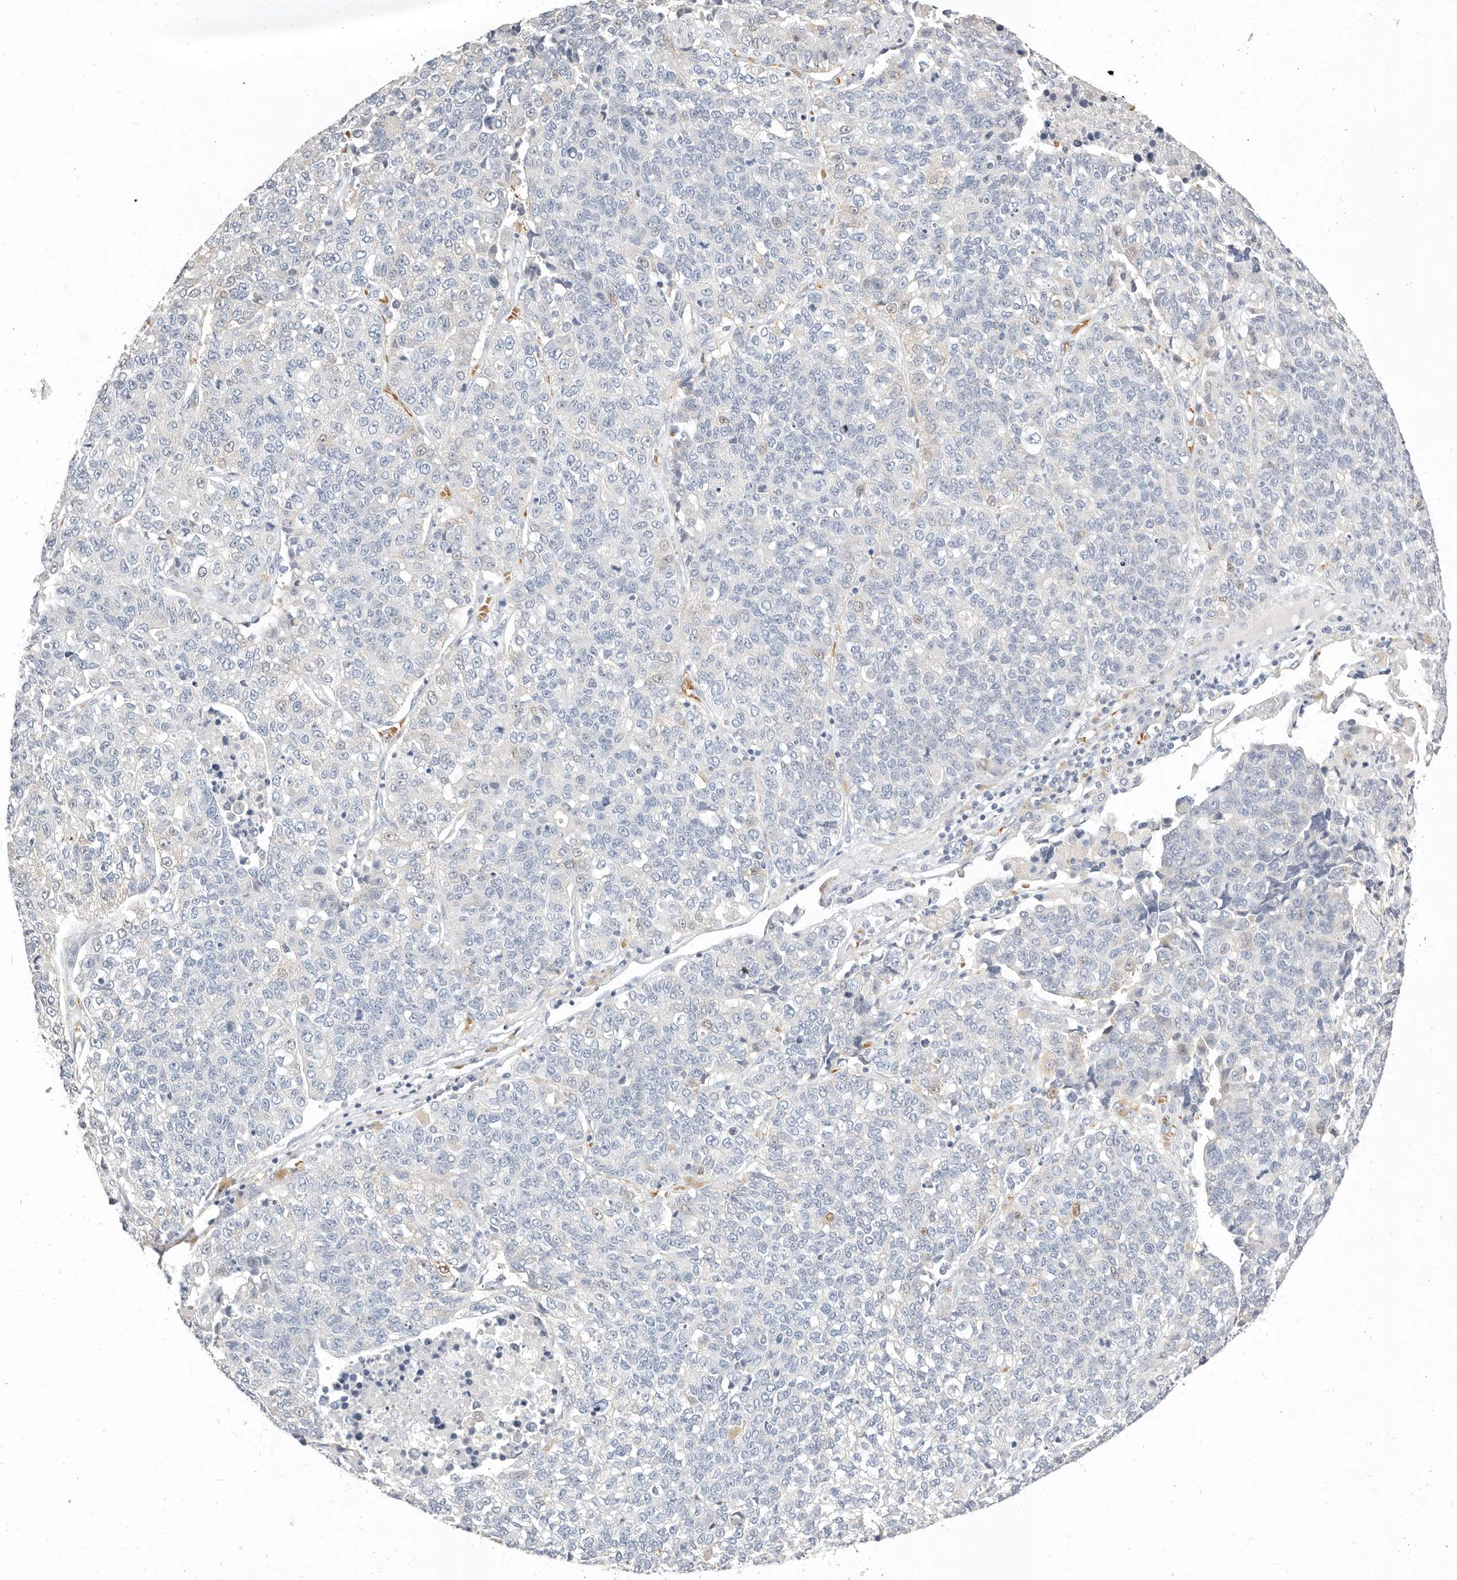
{"staining": {"intensity": "negative", "quantity": "none", "location": "none"}, "tissue": "lung cancer", "cell_type": "Tumor cells", "image_type": "cancer", "snomed": [{"axis": "morphology", "description": "Adenocarcinoma, NOS"}, {"axis": "topography", "description": "Lung"}], "caption": "Immunohistochemistry histopathology image of neoplastic tissue: human lung cancer stained with DAB reveals no significant protein positivity in tumor cells.", "gene": "TMEM63B", "patient": {"sex": "male", "age": 49}}